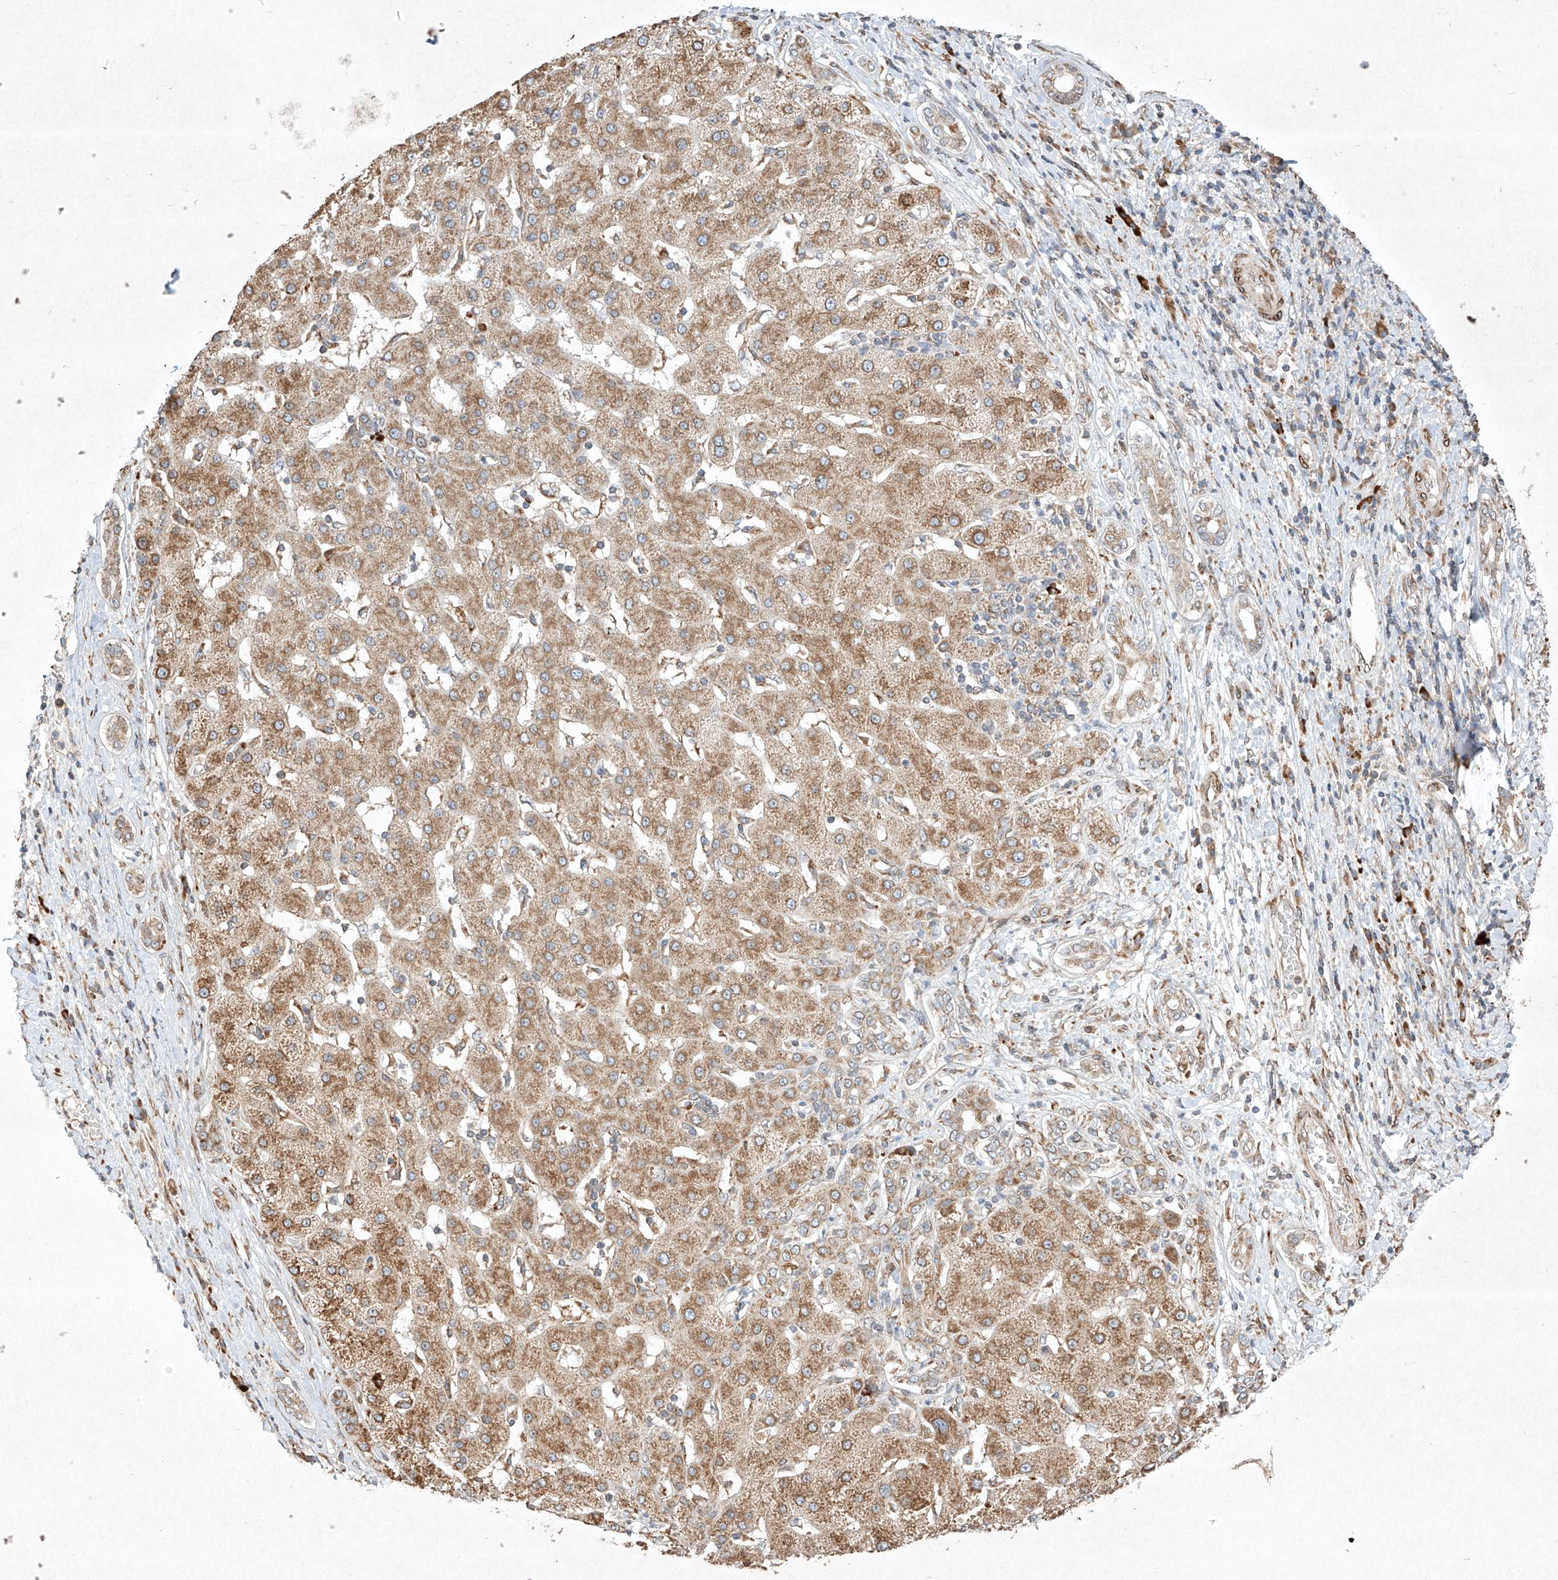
{"staining": {"intensity": "moderate", "quantity": ">75%", "location": "cytoplasmic/membranous"}, "tissue": "liver cancer", "cell_type": "Tumor cells", "image_type": "cancer", "snomed": [{"axis": "morphology", "description": "Carcinoma, Hepatocellular, NOS"}, {"axis": "topography", "description": "Liver"}], "caption": "Approximately >75% of tumor cells in liver cancer (hepatocellular carcinoma) display moderate cytoplasmic/membranous protein staining as visualized by brown immunohistochemical staining.", "gene": "SEMA3B", "patient": {"sex": "male", "age": 65}}